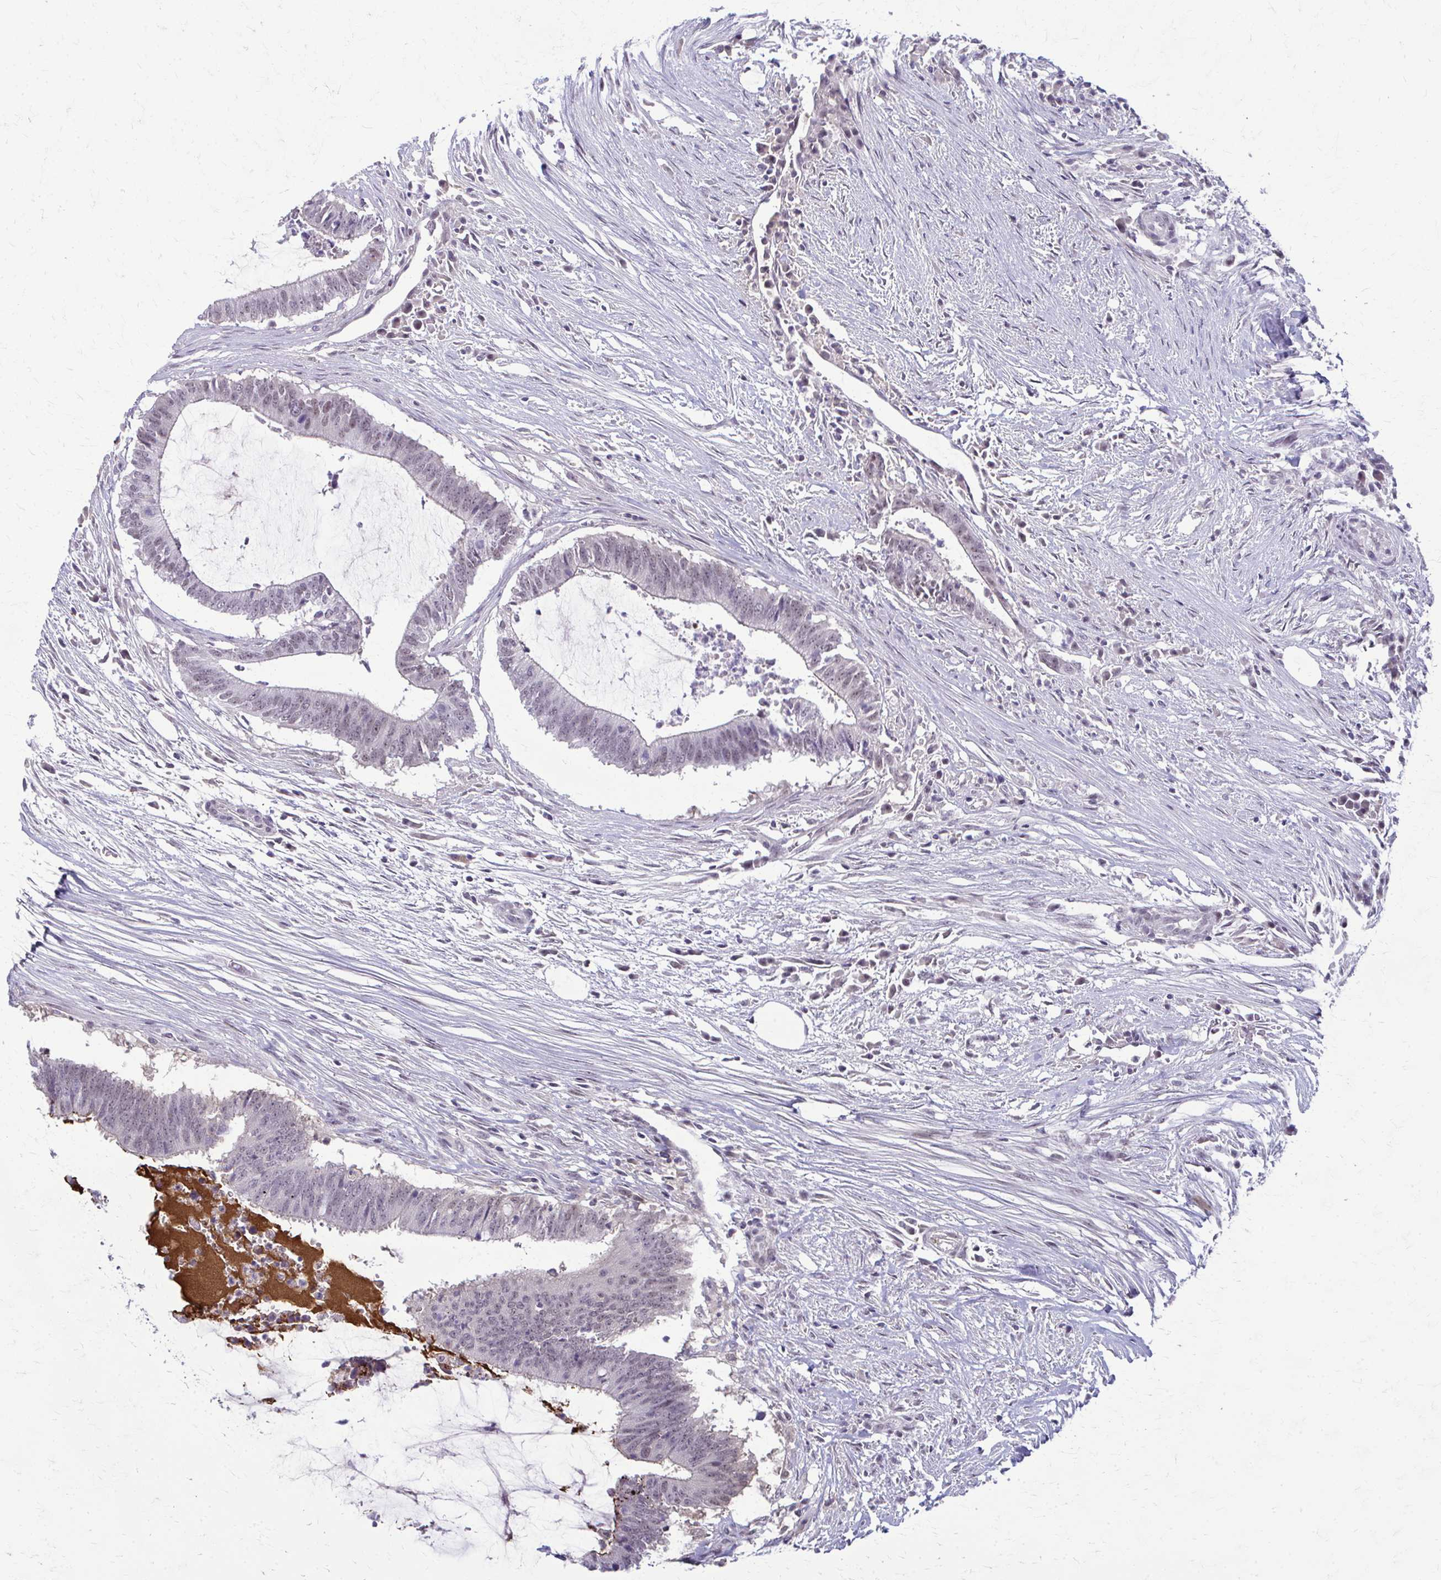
{"staining": {"intensity": "weak", "quantity": "<25%", "location": "nuclear"}, "tissue": "colorectal cancer", "cell_type": "Tumor cells", "image_type": "cancer", "snomed": [{"axis": "morphology", "description": "Adenocarcinoma, NOS"}, {"axis": "topography", "description": "Colon"}], "caption": "Immunohistochemical staining of colorectal cancer shows no significant staining in tumor cells.", "gene": "MAF1", "patient": {"sex": "female", "age": 43}}